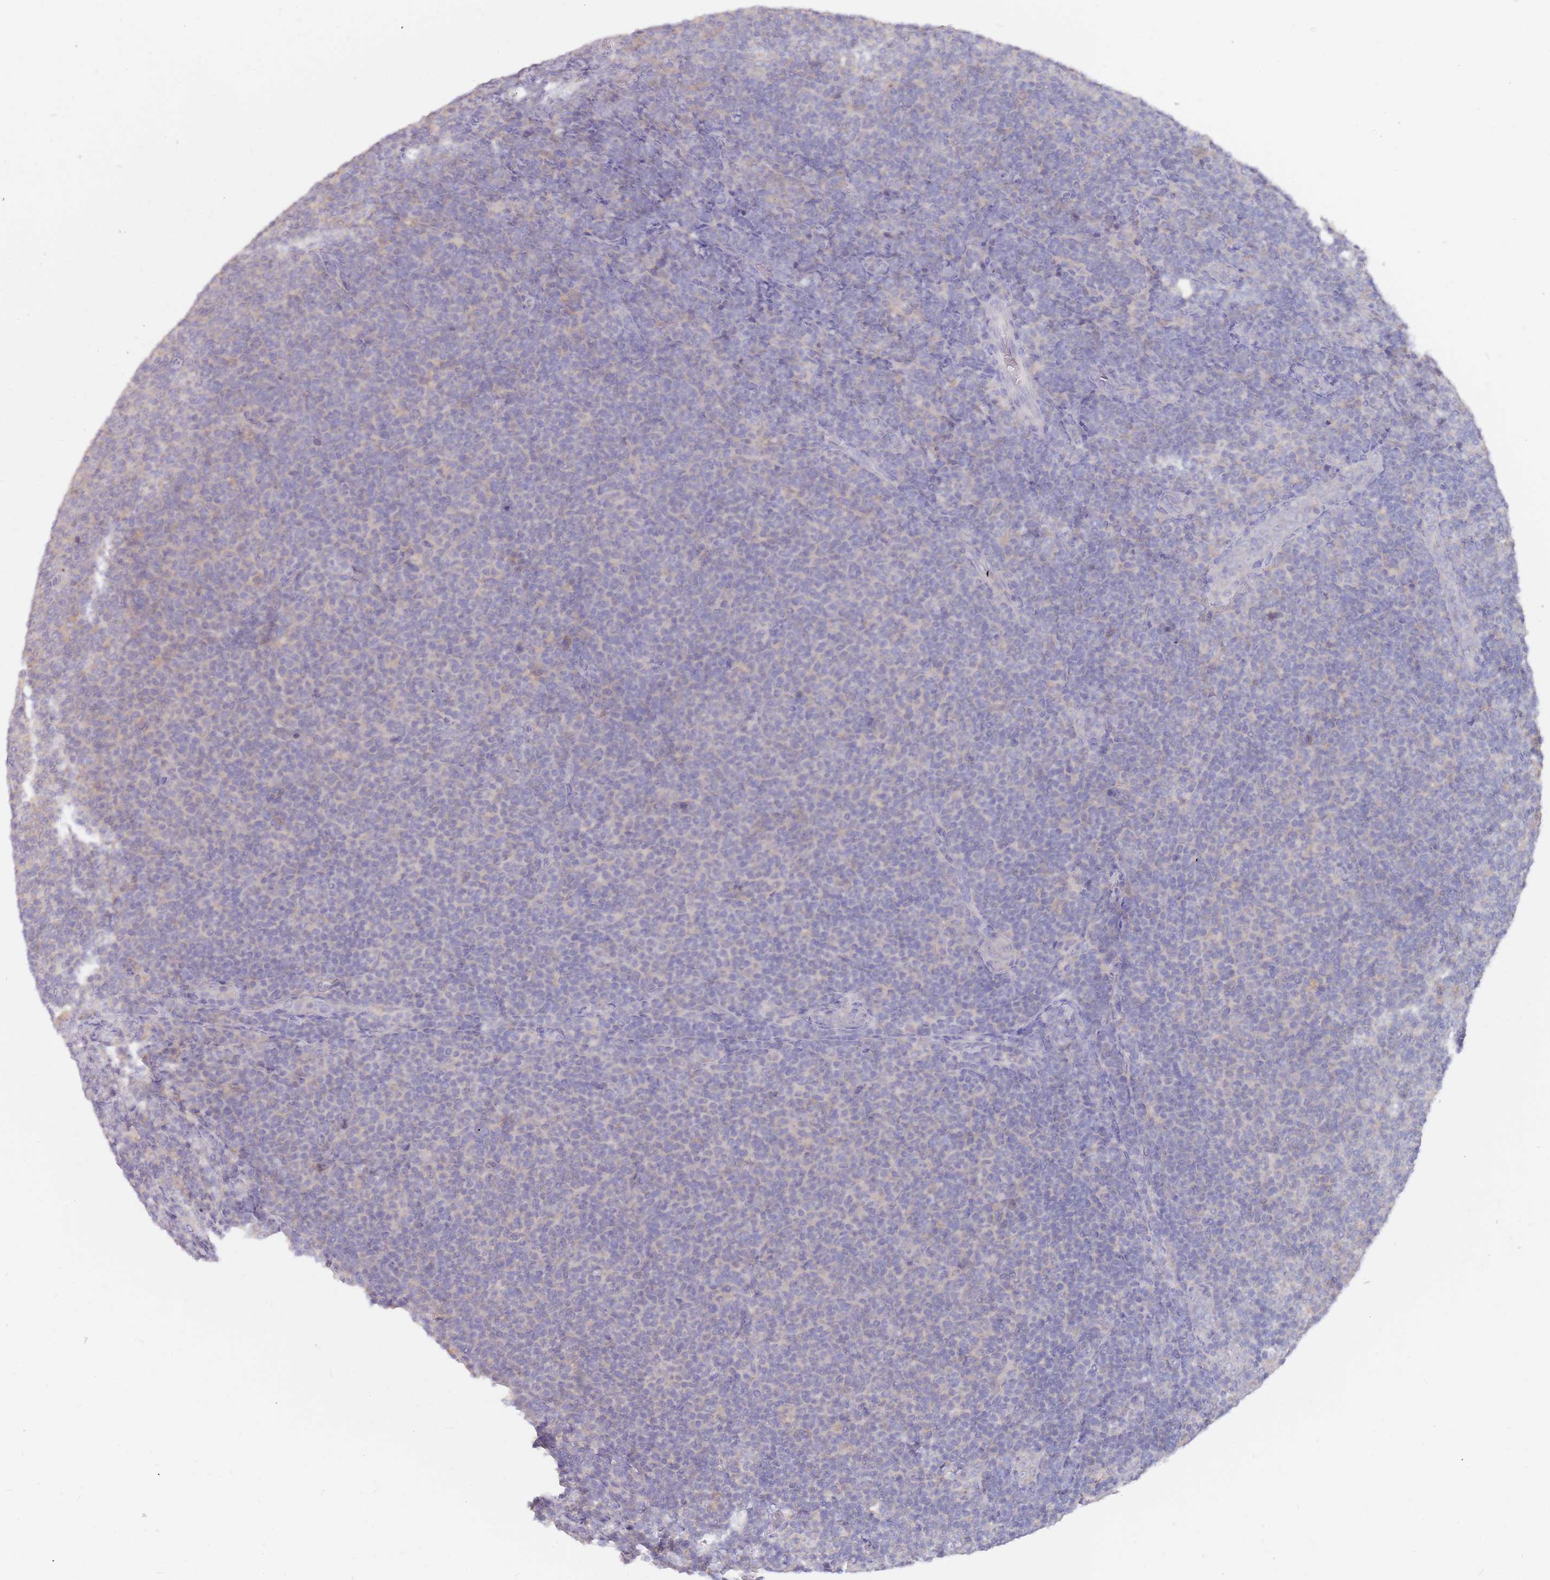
{"staining": {"intensity": "negative", "quantity": "none", "location": "none"}, "tissue": "lymphoma", "cell_type": "Tumor cells", "image_type": "cancer", "snomed": [{"axis": "morphology", "description": "Malignant lymphoma, non-Hodgkin's type, Low grade"}, {"axis": "topography", "description": "Lymph node"}], "caption": "Tumor cells are negative for protein expression in human lymphoma. Nuclei are stained in blue.", "gene": "AP5S1", "patient": {"sex": "male", "age": 66}}